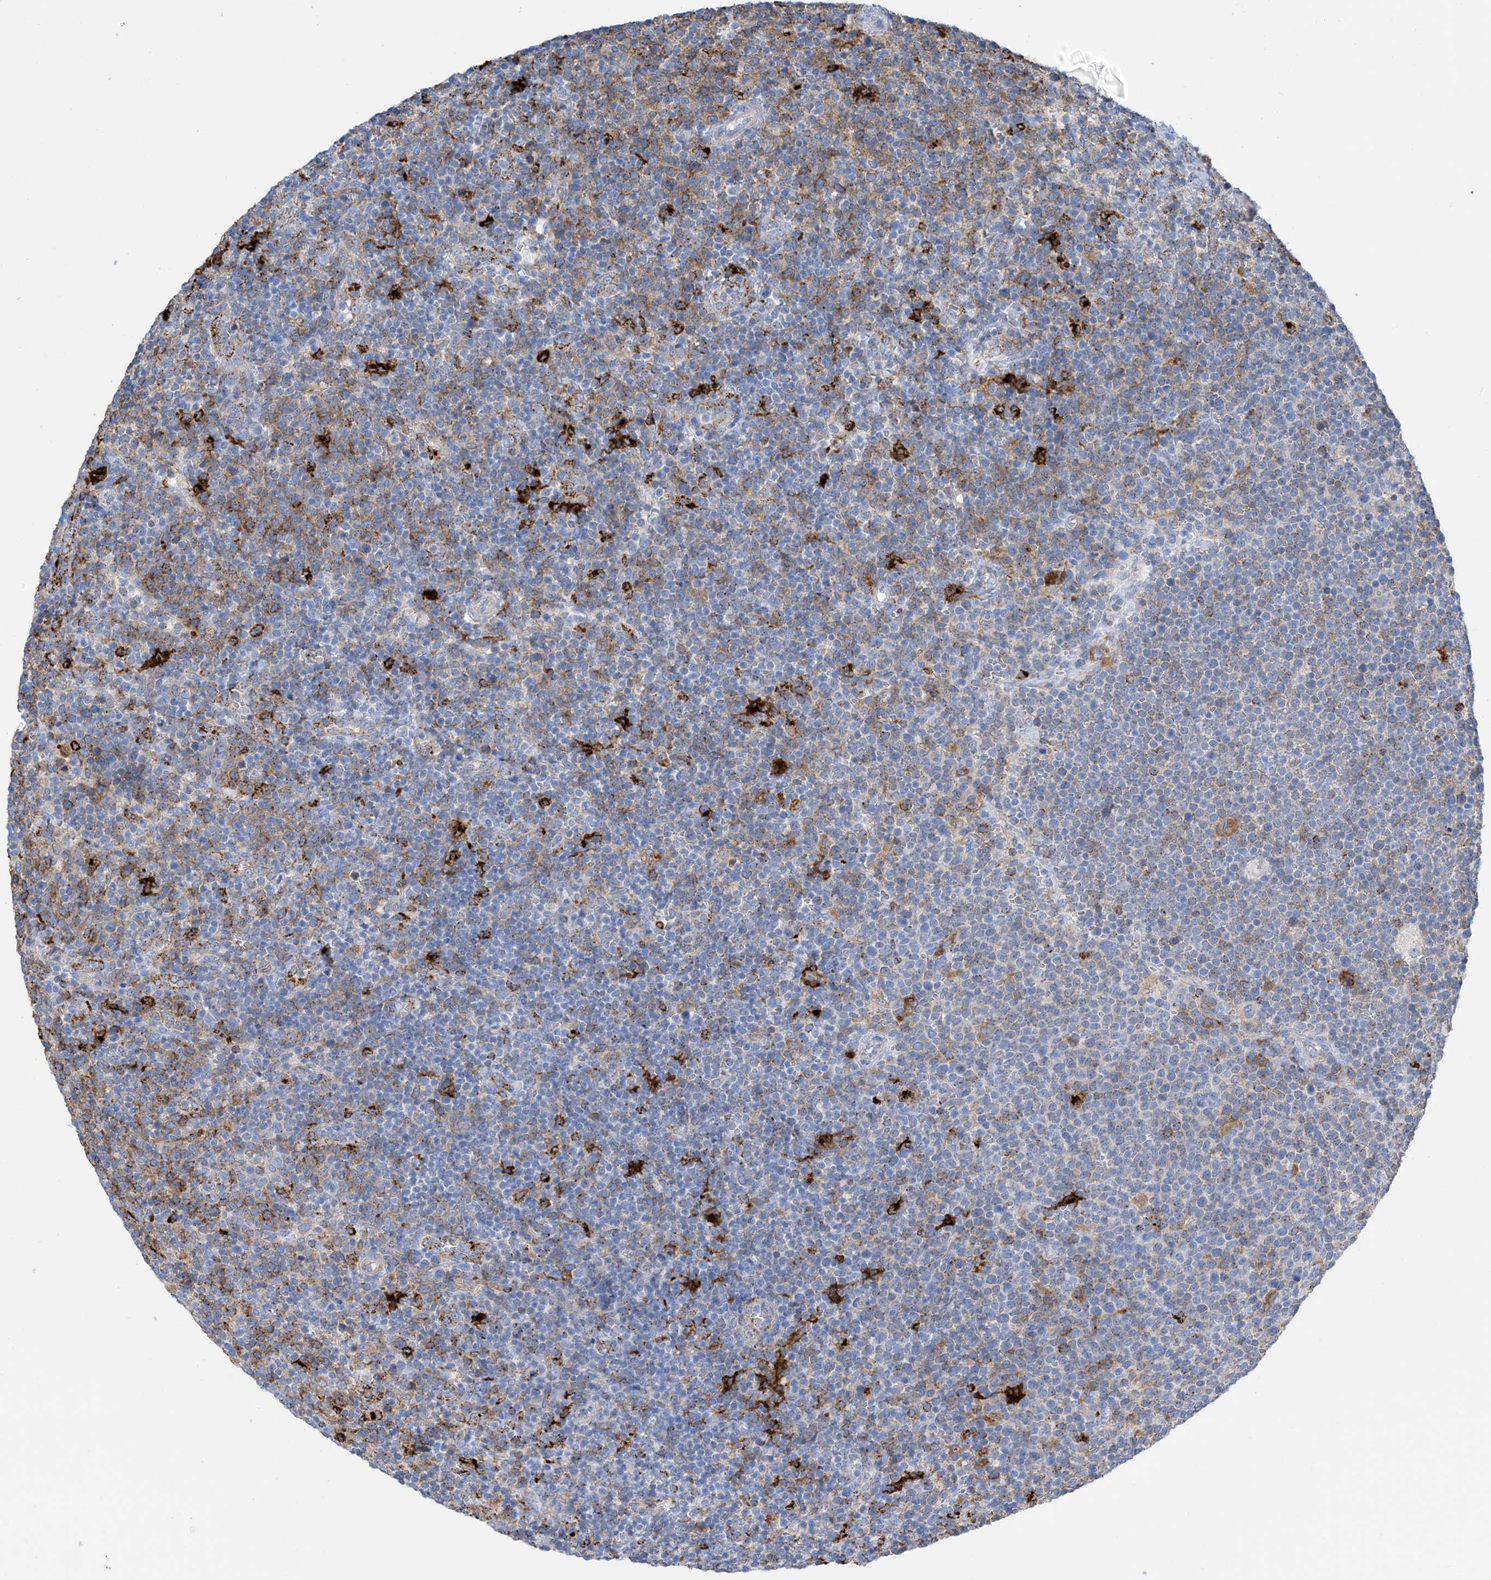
{"staining": {"intensity": "negative", "quantity": "none", "location": "none"}, "tissue": "lymphoma", "cell_type": "Tumor cells", "image_type": "cancer", "snomed": [{"axis": "morphology", "description": "Malignant lymphoma, non-Hodgkin's type, High grade"}, {"axis": "topography", "description": "Lymph node"}], "caption": "High-grade malignant lymphoma, non-Hodgkin's type was stained to show a protein in brown. There is no significant positivity in tumor cells.", "gene": "DPH3", "patient": {"sex": "male", "age": 61}}